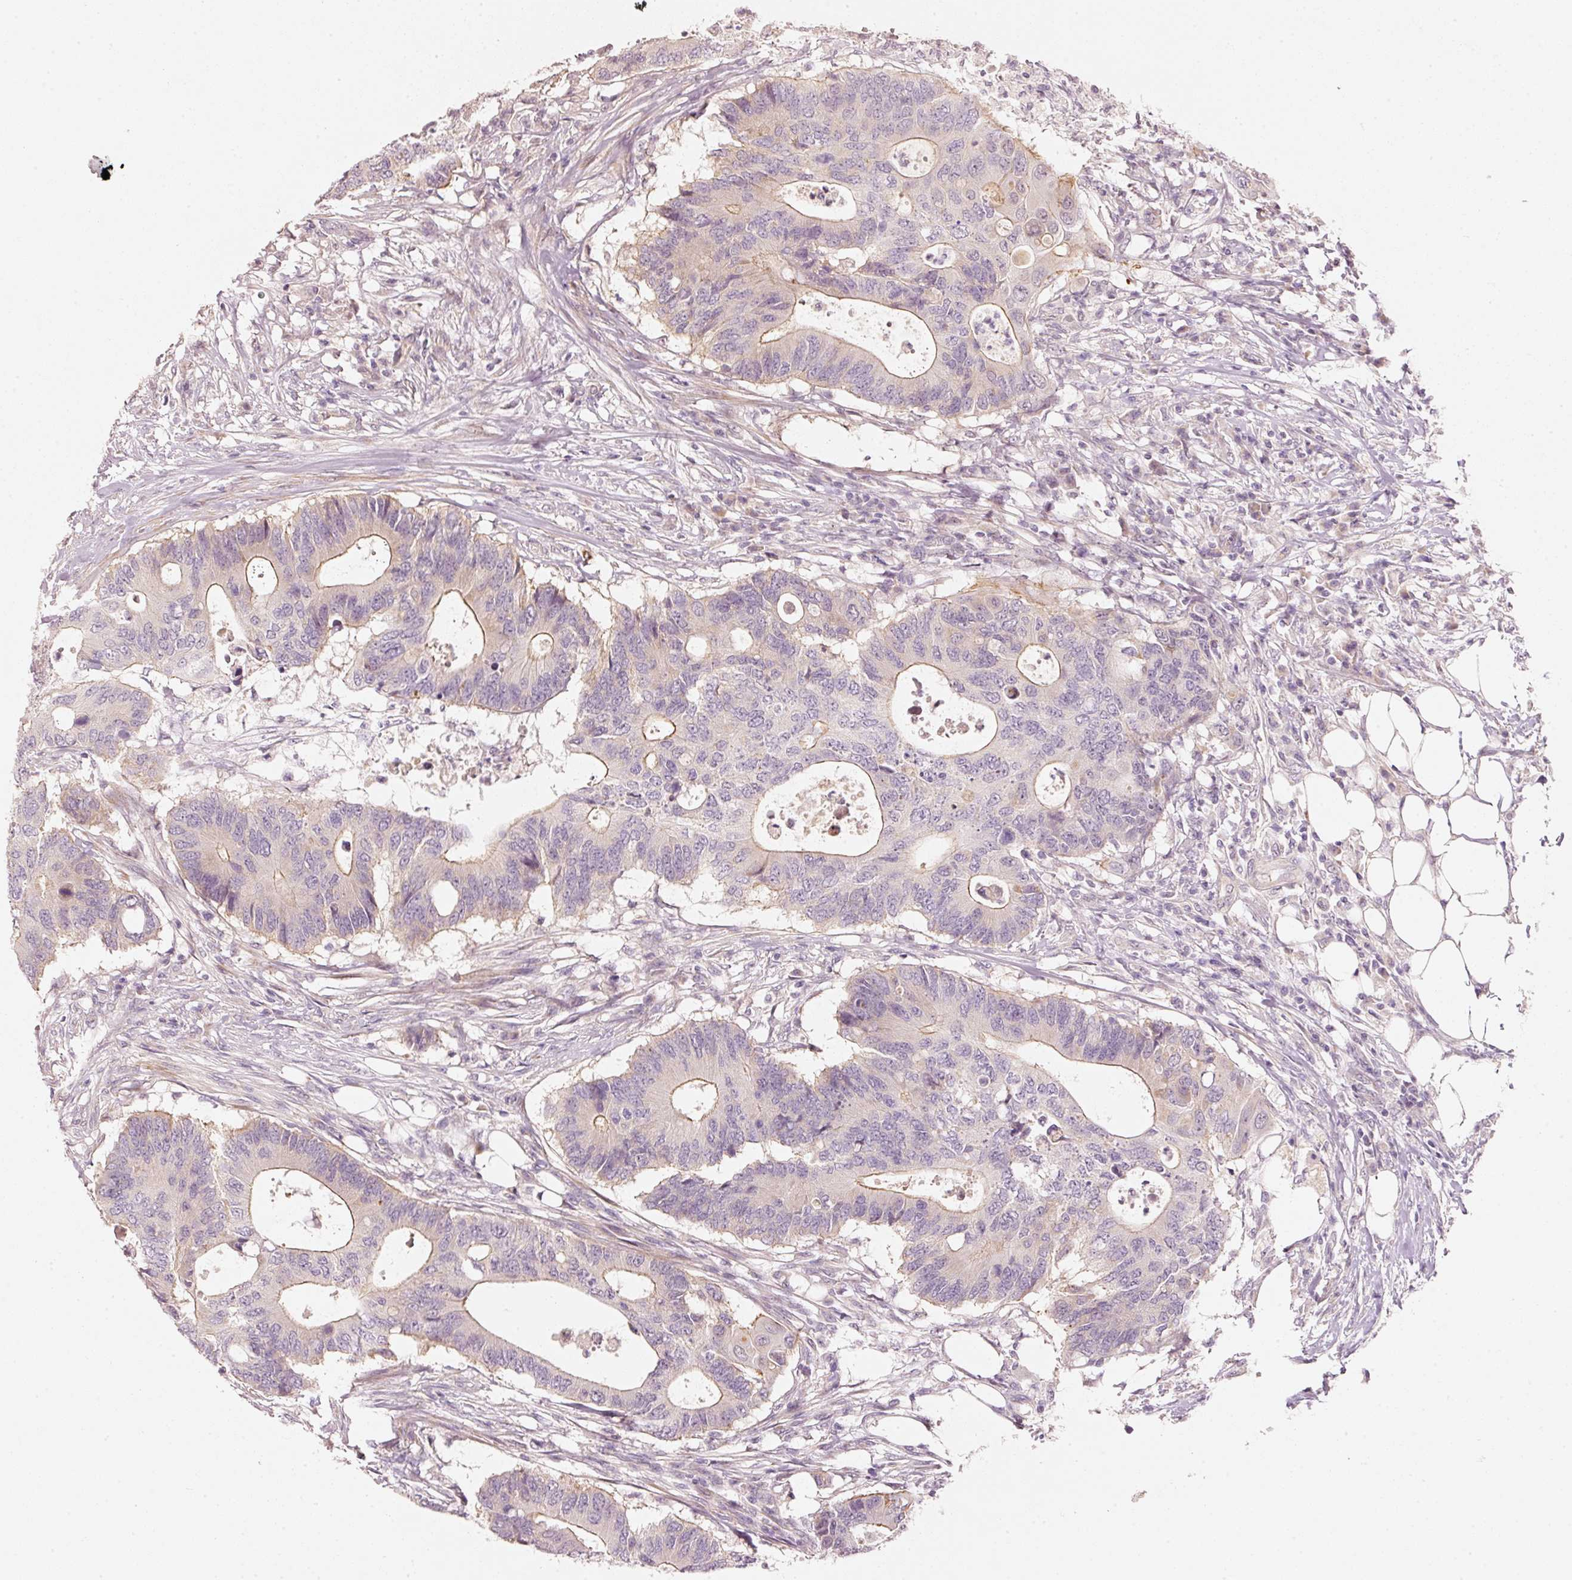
{"staining": {"intensity": "weak", "quantity": "<25%", "location": "cytoplasmic/membranous"}, "tissue": "colorectal cancer", "cell_type": "Tumor cells", "image_type": "cancer", "snomed": [{"axis": "morphology", "description": "Adenocarcinoma, NOS"}, {"axis": "topography", "description": "Colon"}], "caption": "Adenocarcinoma (colorectal) was stained to show a protein in brown. There is no significant staining in tumor cells.", "gene": "ARHGAP22", "patient": {"sex": "male", "age": 71}}